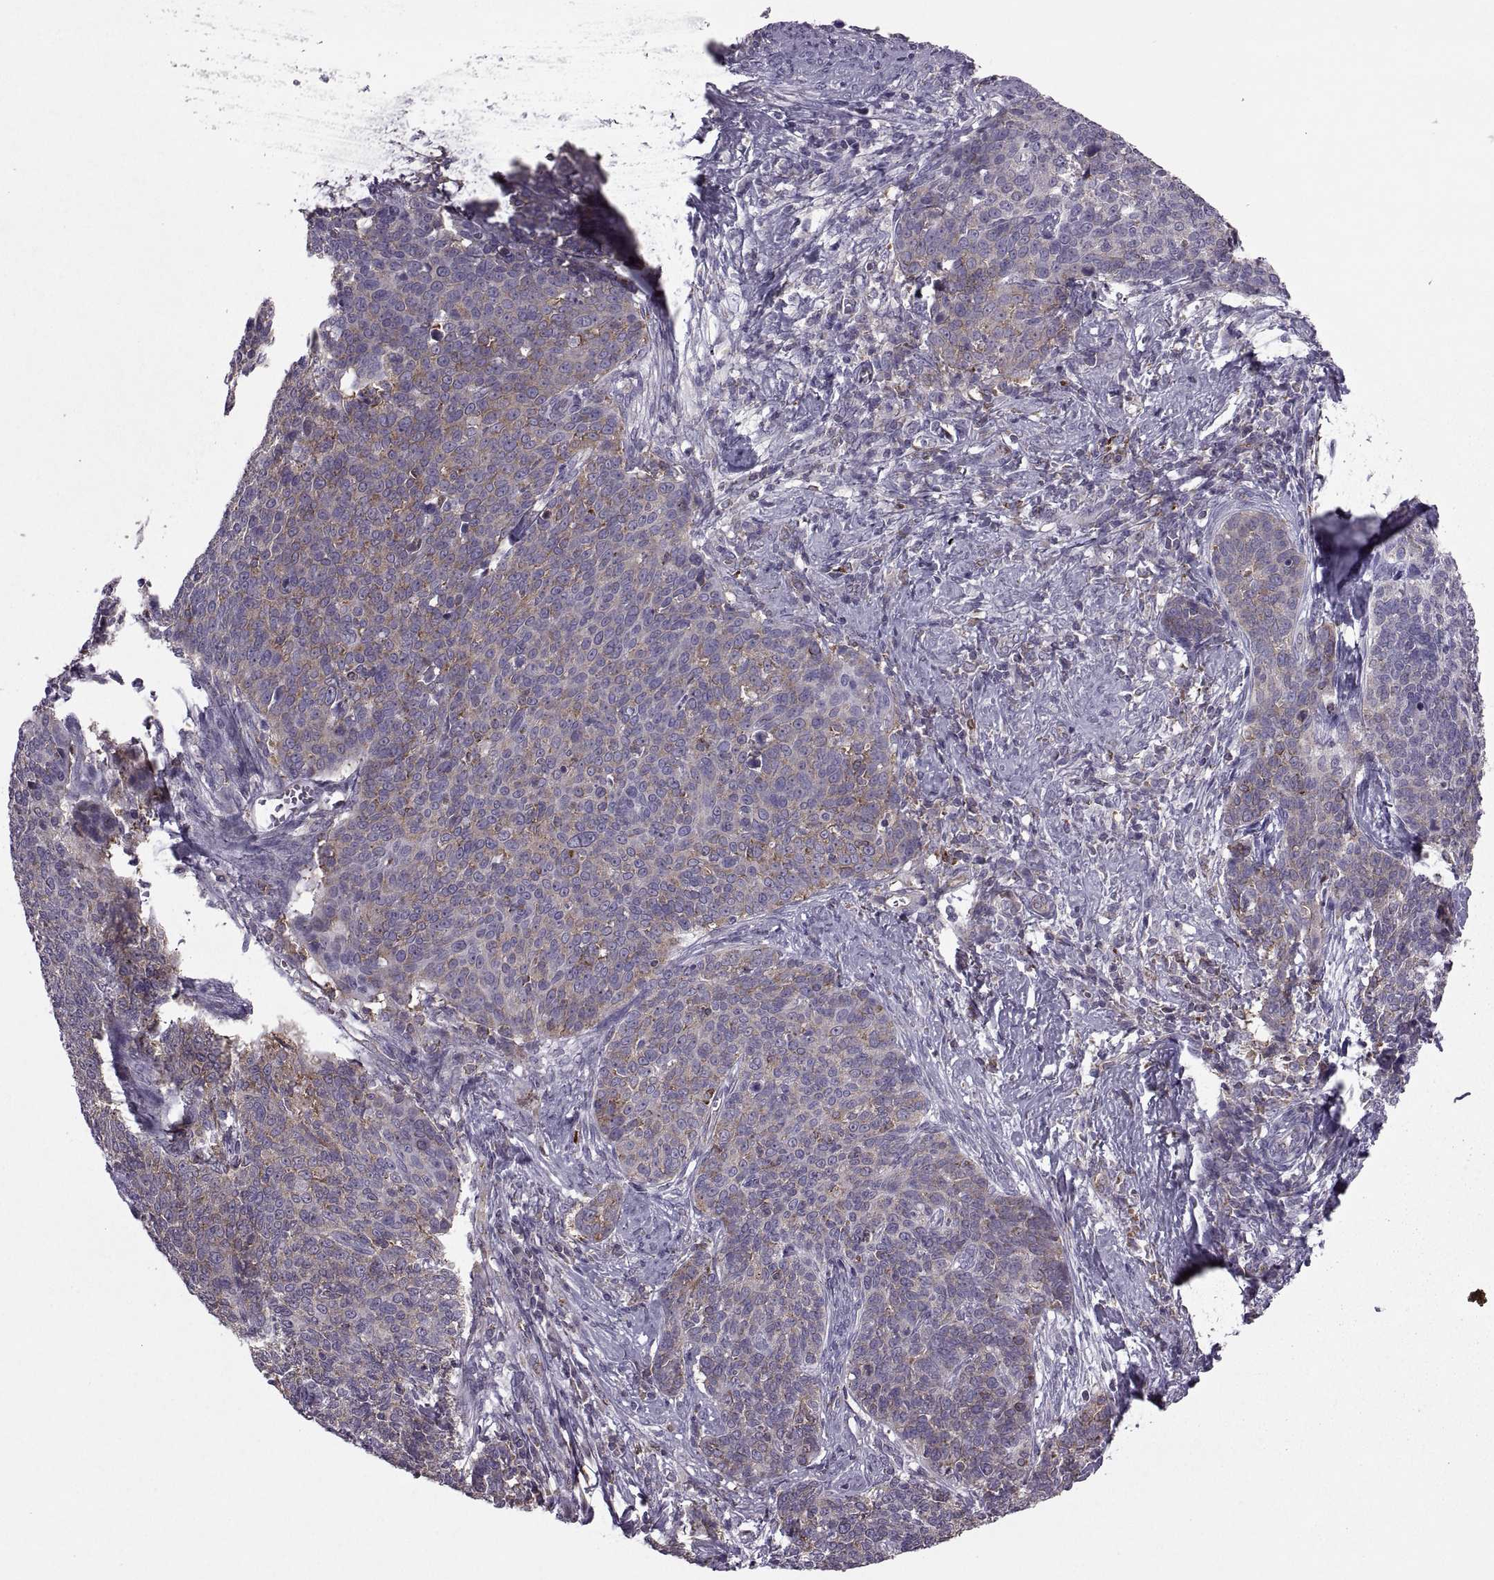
{"staining": {"intensity": "weak", "quantity": "25%-75%", "location": "cytoplasmic/membranous"}, "tissue": "cervical cancer", "cell_type": "Tumor cells", "image_type": "cancer", "snomed": [{"axis": "morphology", "description": "Squamous cell carcinoma, NOS"}, {"axis": "topography", "description": "Cervix"}], "caption": "A micrograph of human cervical cancer stained for a protein shows weak cytoplasmic/membranous brown staining in tumor cells.", "gene": "PABPC1", "patient": {"sex": "female", "age": 39}}